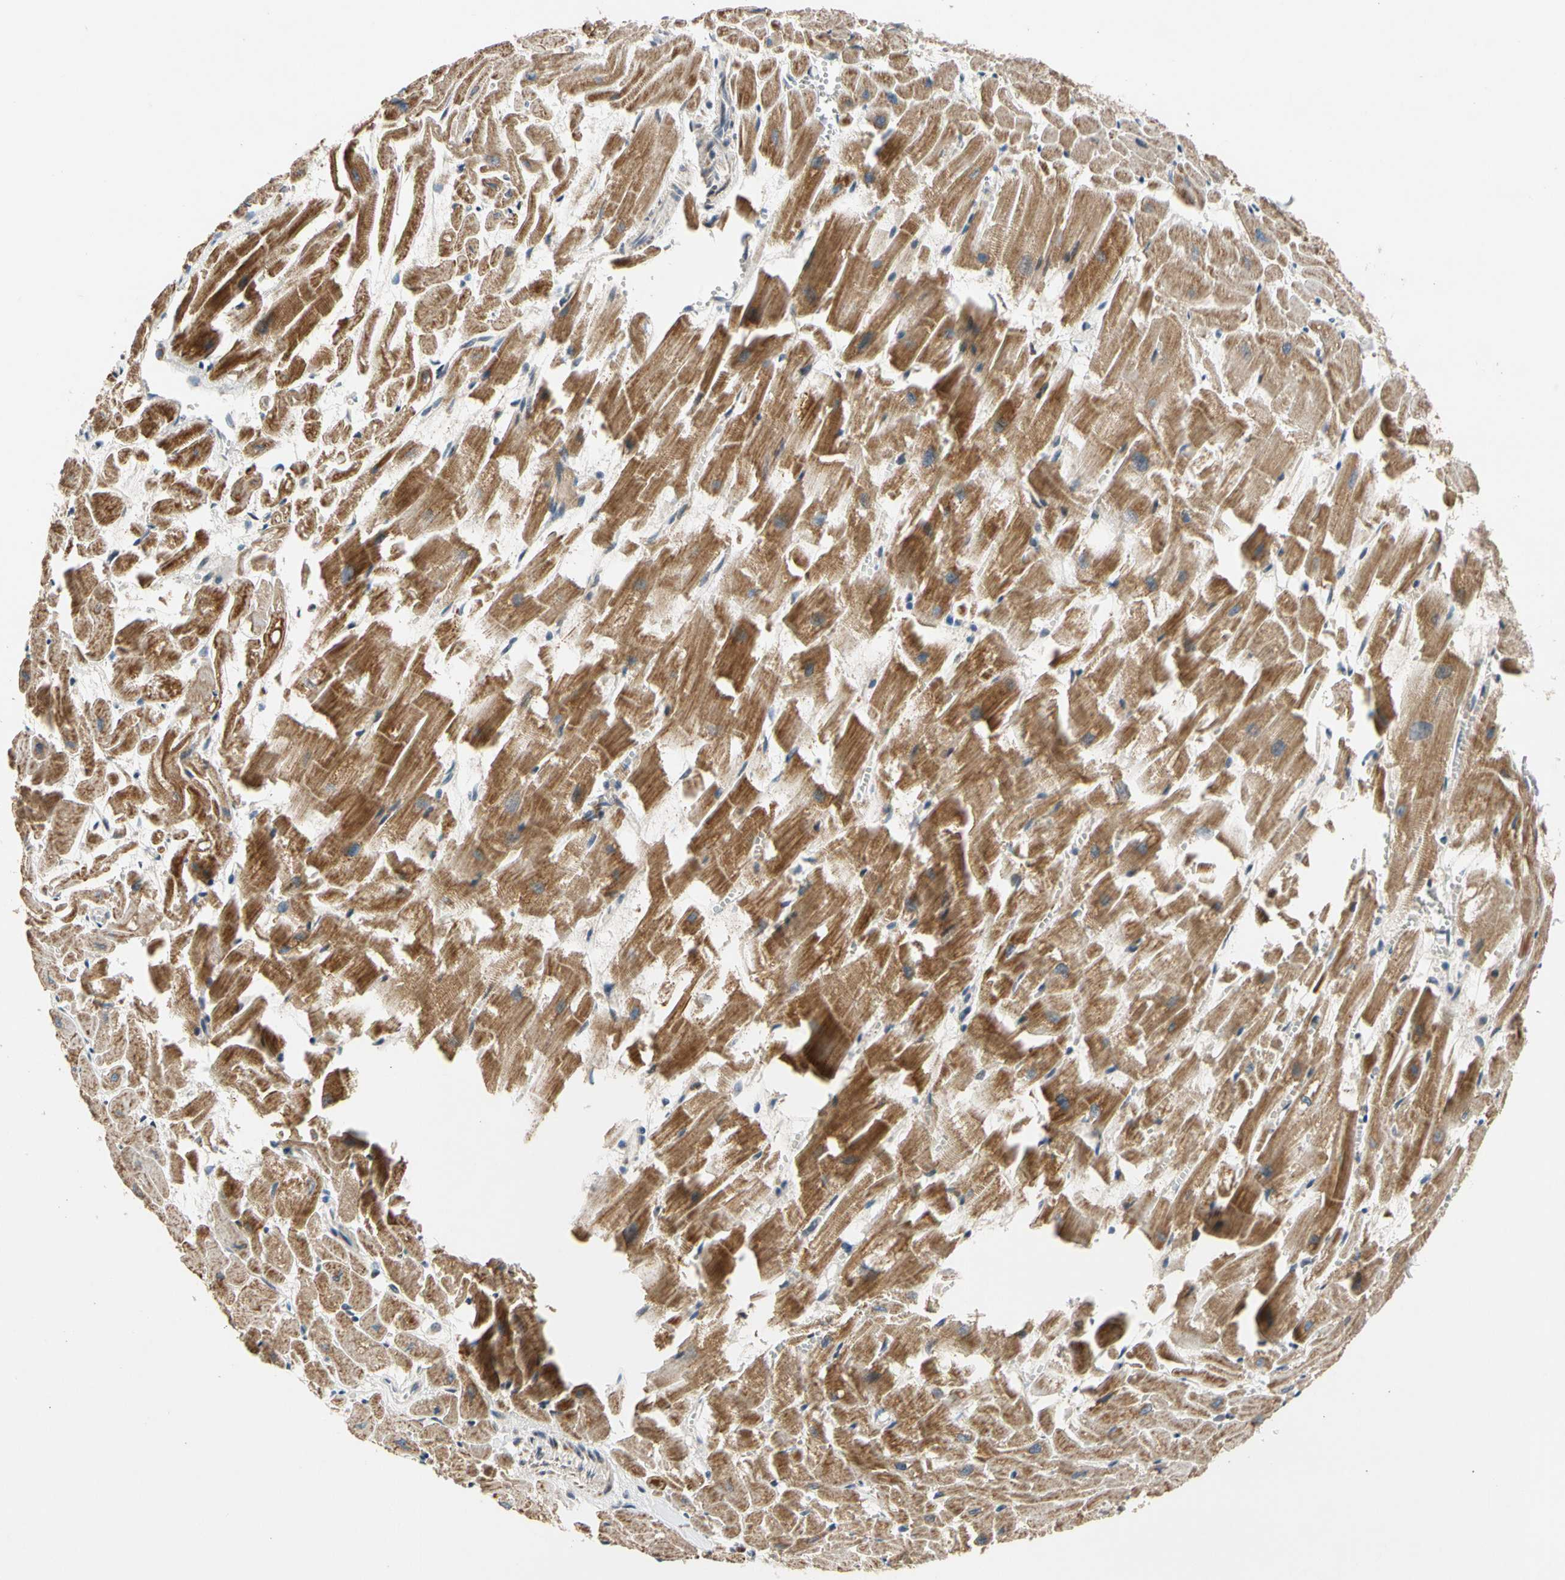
{"staining": {"intensity": "moderate", "quantity": ">75%", "location": "cytoplasmic/membranous"}, "tissue": "heart muscle", "cell_type": "Cardiomyocytes", "image_type": "normal", "snomed": [{"axis": "morphology", "description": "Normal tissue, NOS"}, {"axis": "topography", "description": "Heart"}], "caption": "Protein analysis of unremarkable heart muscle demonstrates moderate cytoplasmic/membranous positivity in approximately >75% of cardiomyocytes.", "gene": "KHDC4", "patient": {"sex": "female", "age": 19}}